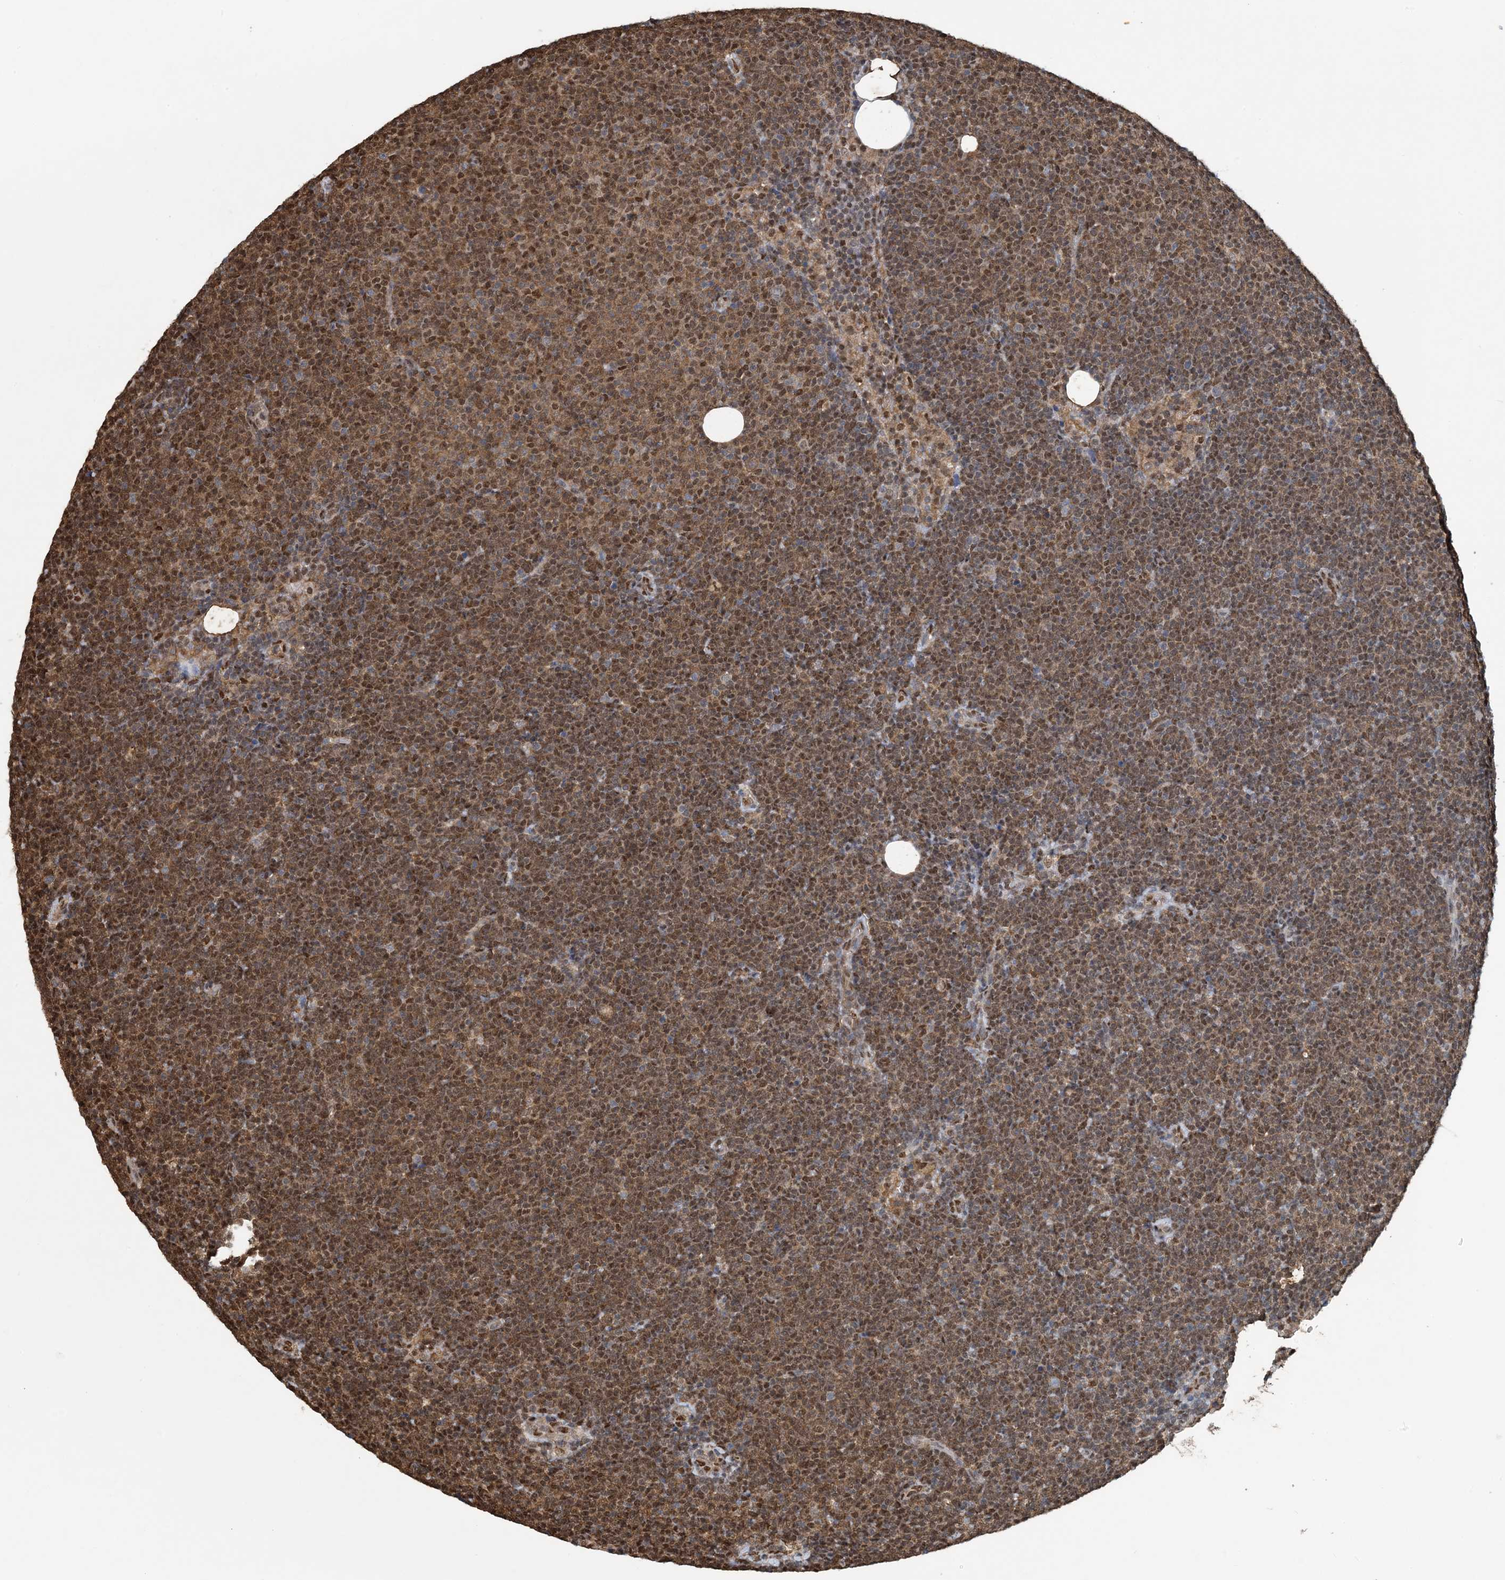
{"staining": {"intensity": "moderate", "quantity": ">75%", "location": "cytoplasmic/membranous,nuclear"}, "tissue": "lymphoma", "cell_type": "Tumor cells", "image_type": "cancer", "snomed": [{"axis": "morphology", "description": "Malignant lymphoma, non-Hodgkin's type, Low grade"}, {"axis": "topography", "description": "Lymph node"}], "caption": "Low-grade malignant lymphoma, non-Hodgkin's type stained with a protein marker displays moderate staining in tumor cells.", "gene": "HIKESHI", "patient": {"sex": "female", "age": 53}}